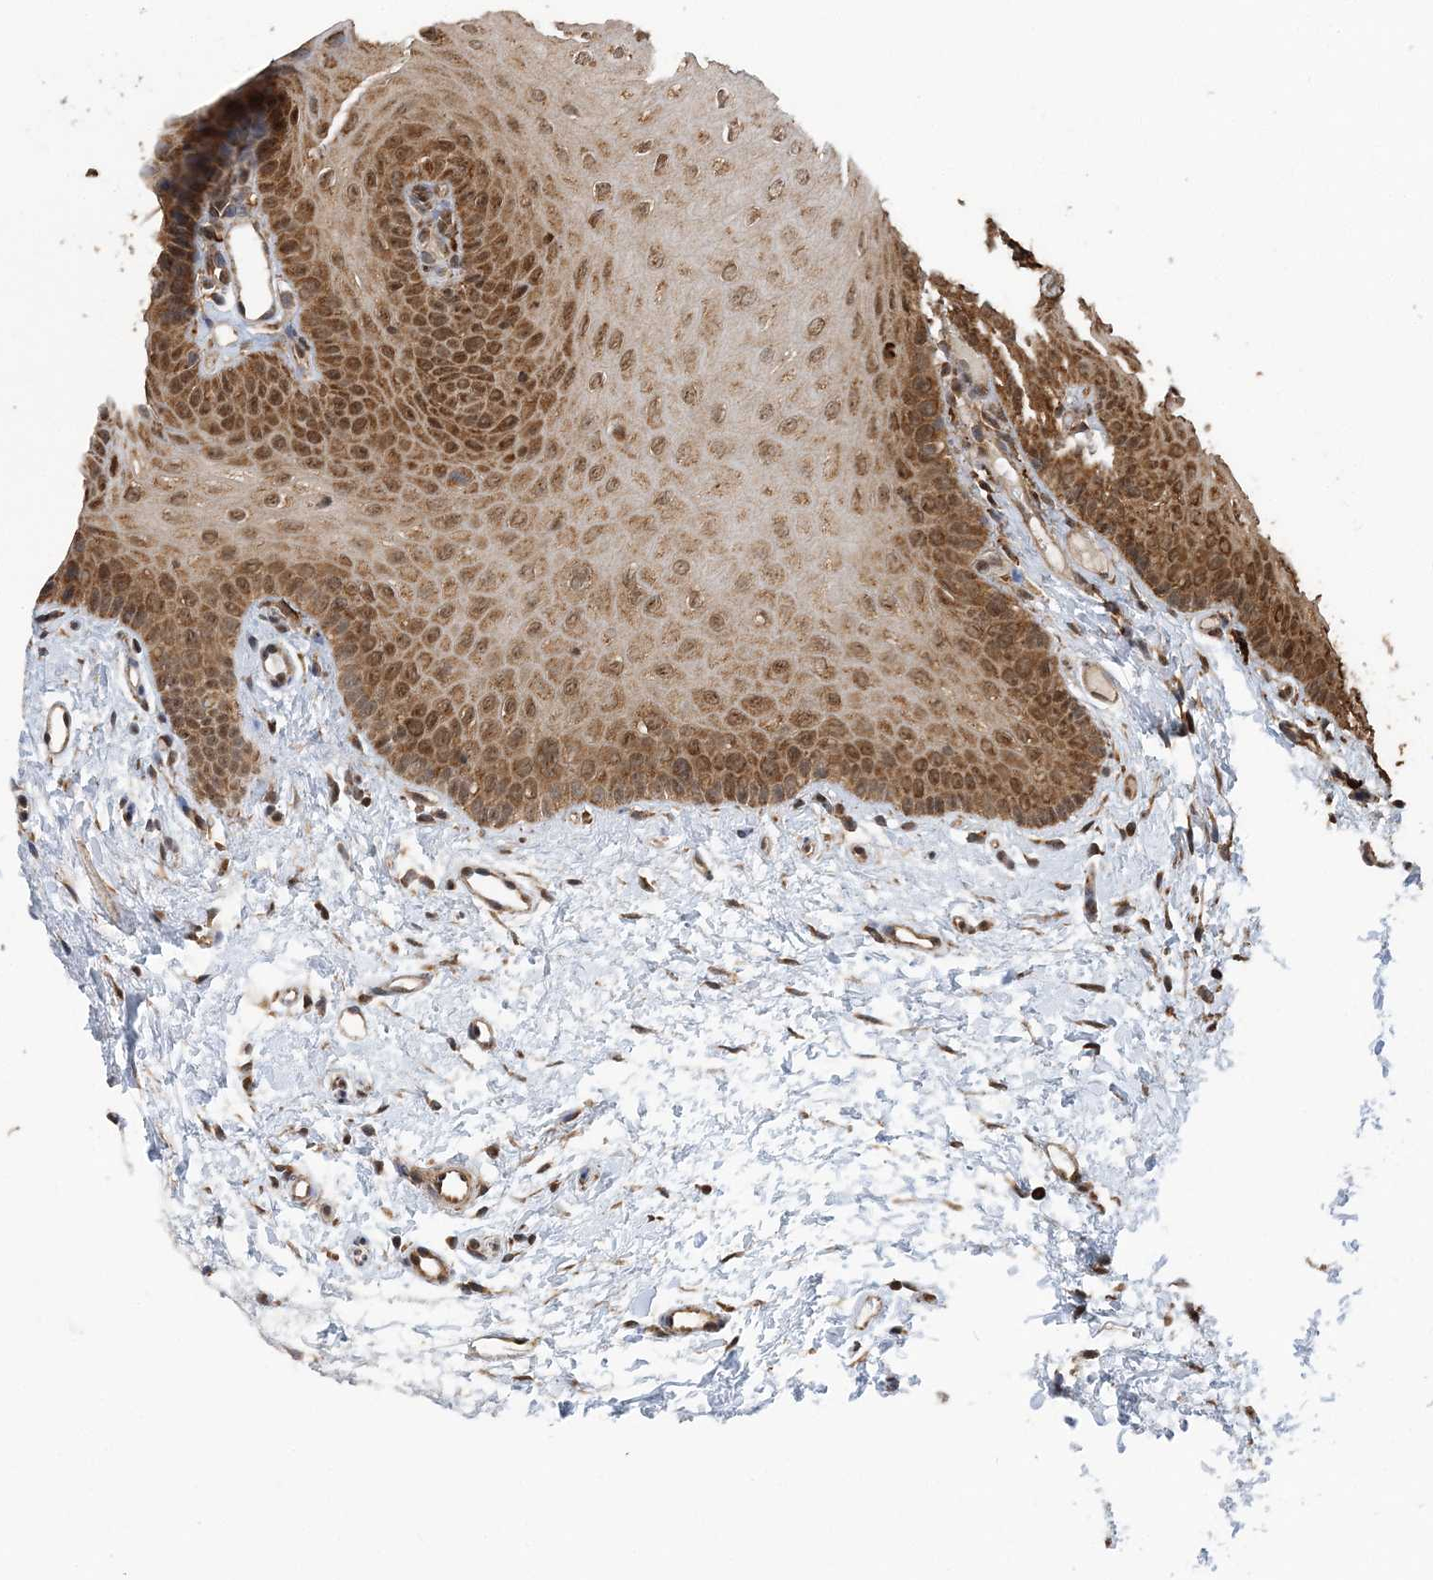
{"staining": {"intensity": "moderate", "quantity": ">75%", "location": "cytoplasmic/membranous"}, "tissue": "oral mucosa", "cell_type": "Squamous epithelial cells", "image_type": "normal", "snomed": [{"axis": "morphology", "description": "Normal tissue, NOS"}, {"axis": "topography", "description": "Oral tissue"}], "caption": "Immunohistochemistry (DAB (3,3'-diaminobenzidine)) staining of normal human oral mucosa exhibits moderate cytoplasmic/membranous protein positivity in approximately >75% of squamous epithelial cells. (DAB (3,3'-diaminobenzidine) = brown stain, brightfield microscopy at high magnification).", "gene": "PCBP1", "patient": {"sex": "female", "age": 68}}